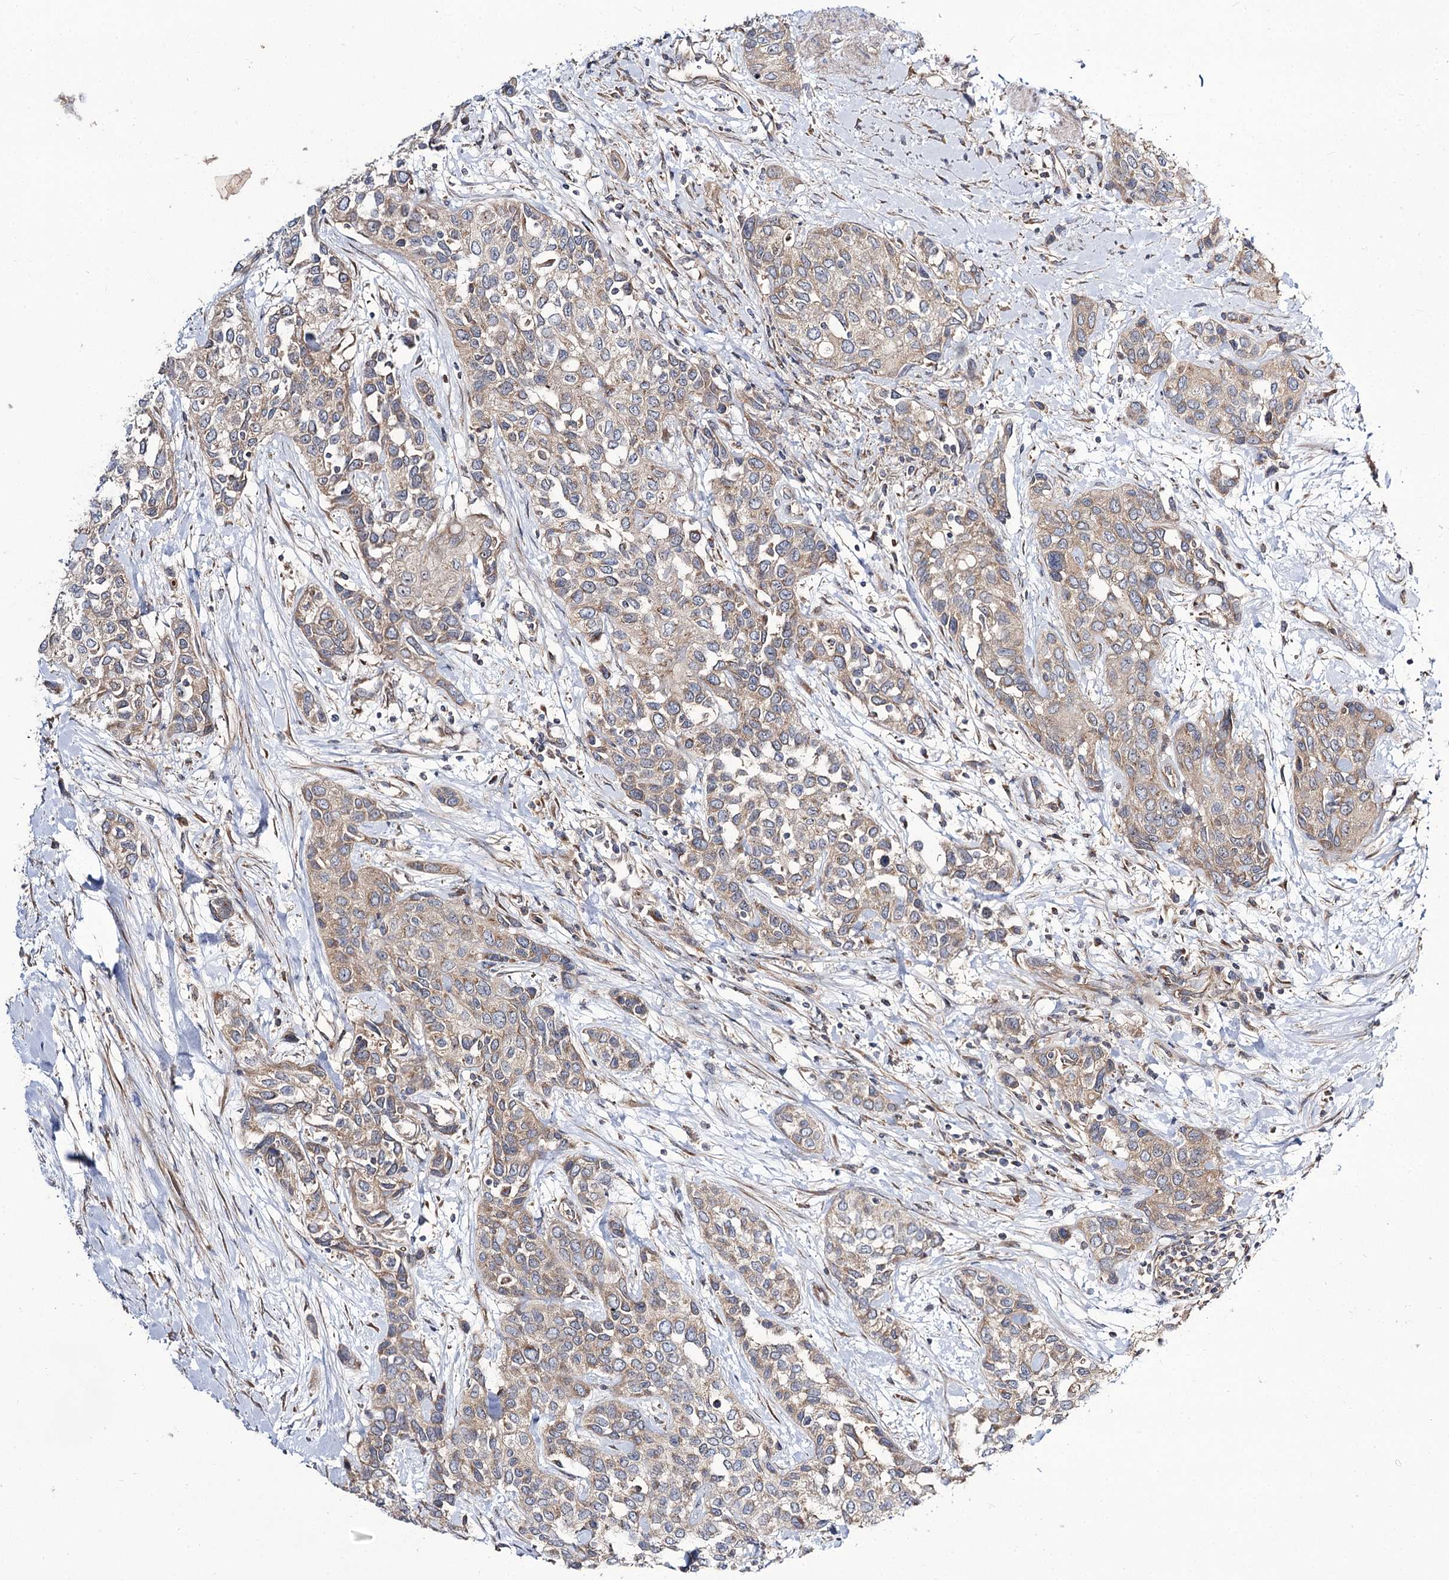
{"staining": {"intensity": "moderate", "quantity": "25%-75%", "location": "cytoplasmic/membranous"}, "tissue": "urothelial cancer", "cell_type": "Tumor cells", "image_type": "cancer", "snomed": [{"axis": "morphology", "description": "Normal tissue, NOS"}, {"axis": "morphology", "description": "Urothelial carcinoma, High grade"}, {"axis": "topography", "description": "Vascular tissue"}, {"axis": "topography", "description": "Urinary bladder"}], "caption": "Immunohistochemical staining of human urothelial cancer reveals medium levels of moderate cytoplasmic/membranous expression in approximately 25%-75% of tumor cells.", "gene": "C11orf80", "patient": {"sex": "female", "age": 56}}